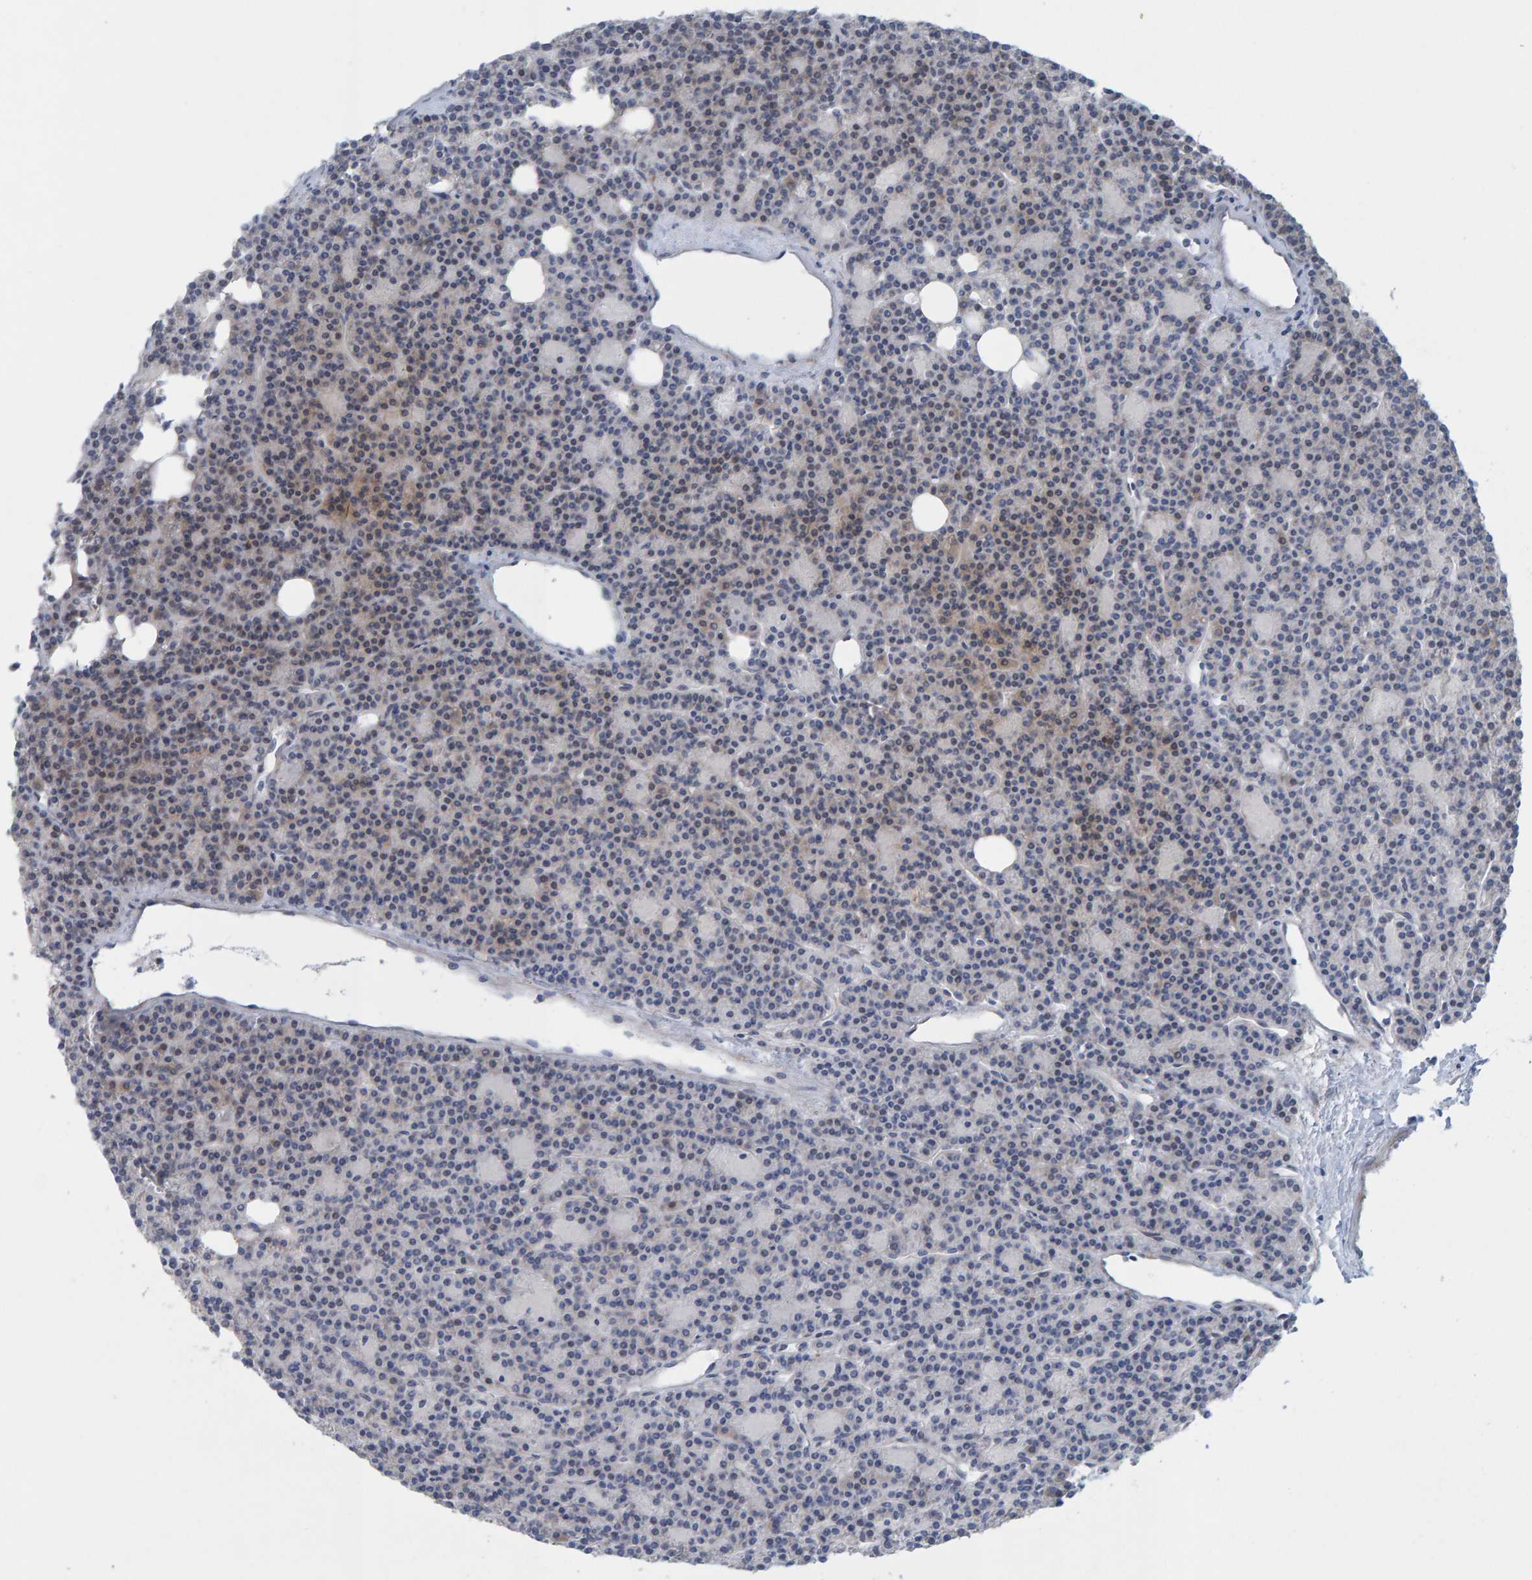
{"staining": {"intensity": "moderate", "quantity": "25%-75%", "location": "cytoplasmic/membranous"}, "tissue": "parathyroid gland", "cell_type": "Glandular cells", "image_type": "normal", "snomed": [{"axis": "morphology", "description": "Normal tissue, NOS"}, {"axis": "morphology", "description": "Adenoma, NOS"}, {"axis": "topography", "description": "Parathyroid gland"}], "caption": "A photomicrograph of human parathyroid gland stained for a protein shows moderate cytoplasmic/membranous brown staining in glandular cells.", "gene": "MMP16", "patient": {"sex": "female", "age": 57}}